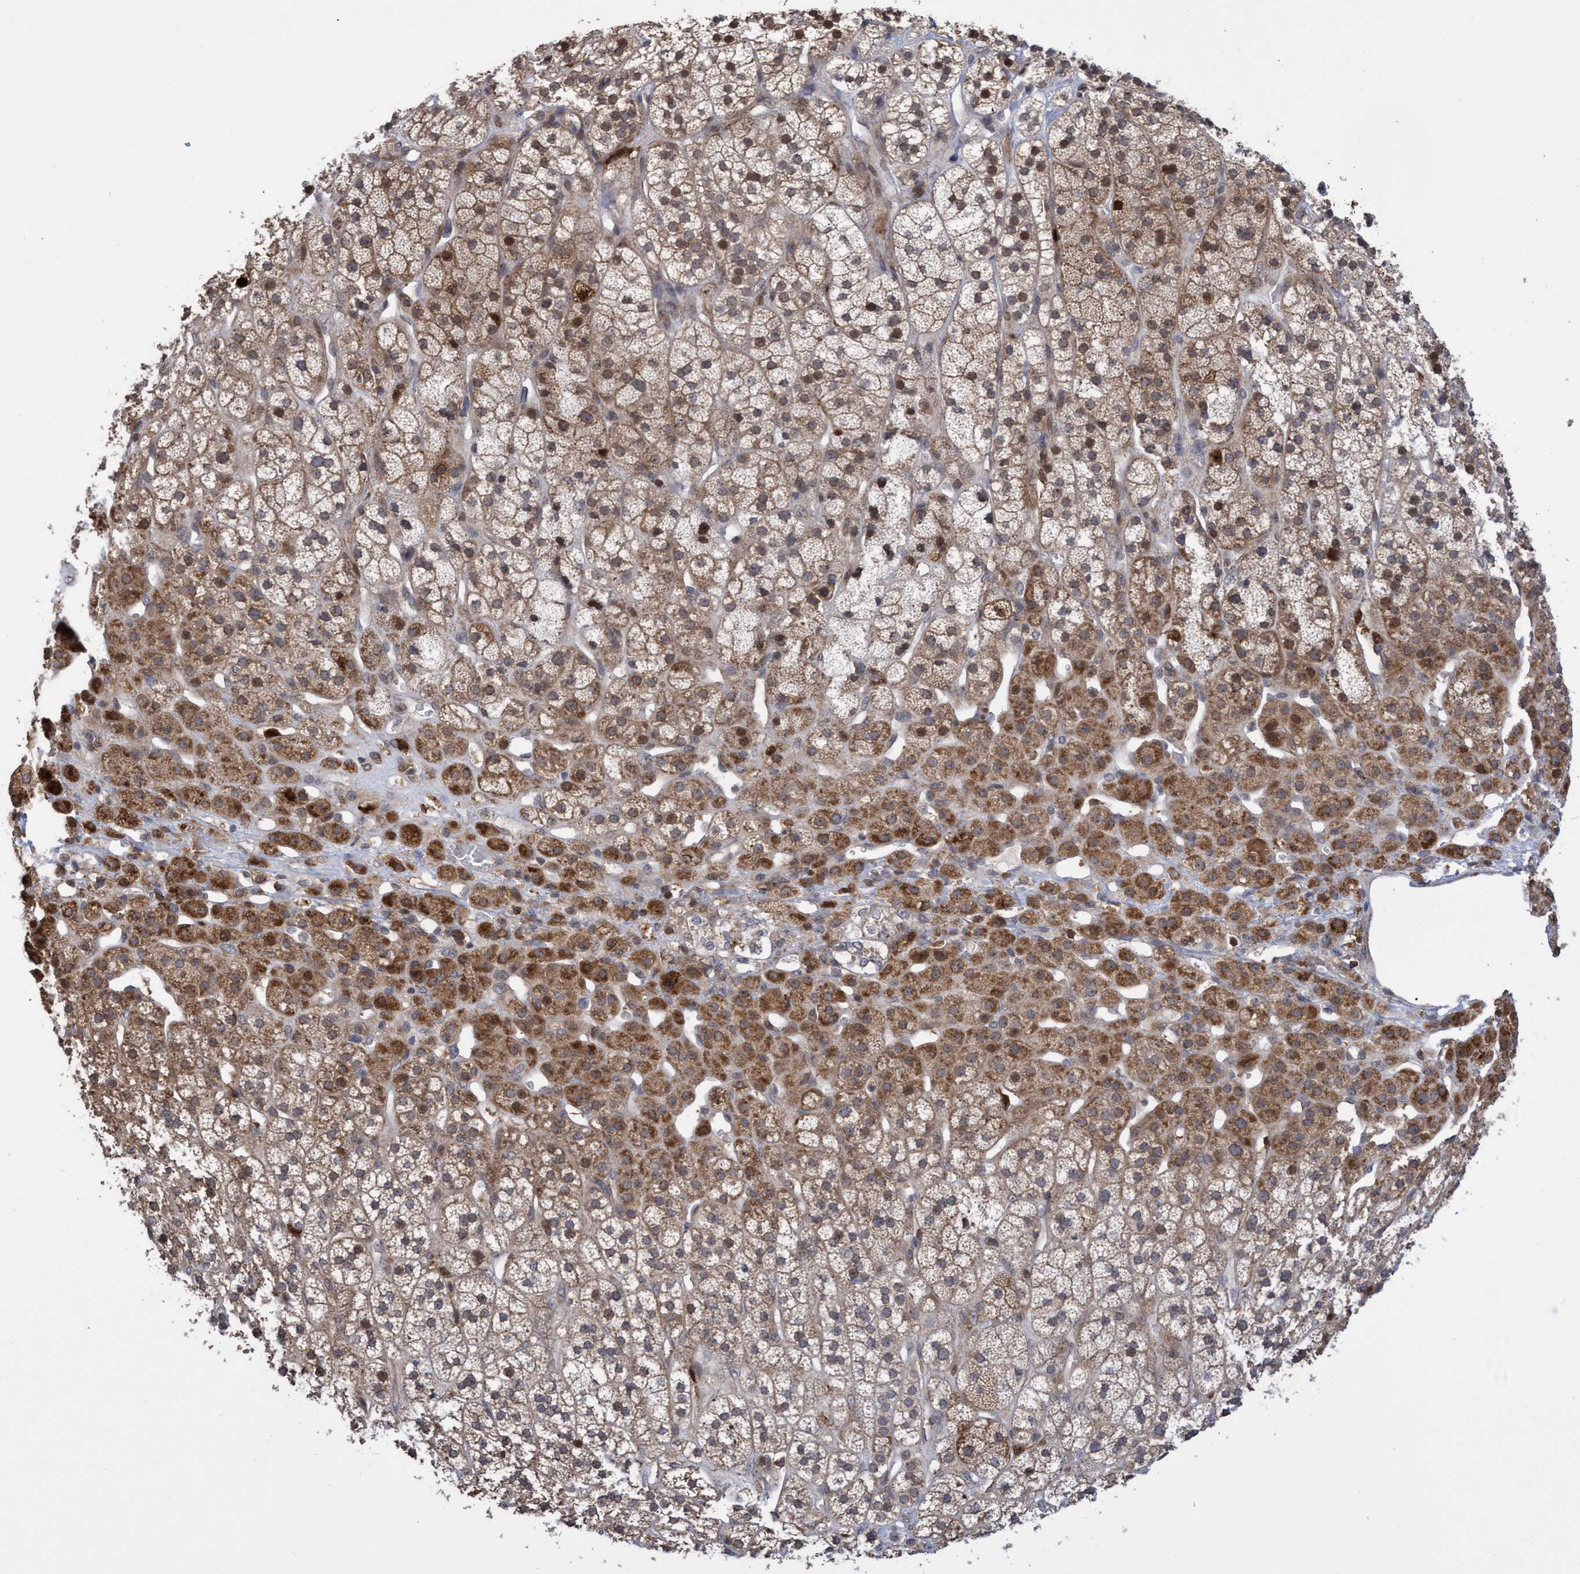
{"staining": {"intensity": "moderate", "quantity": ">75%", "location": "cytoplasmic/membranous,nuclear"}, "tissue": "adrenal gland", "cell_type": "Glandular cells", "image_type": "normal", "snomed": [{"axis": "morphology", "description": "Normal tissue, NOS"}, {"axis": "topography", "description": "Adrenal gland"}], "caption": "The micrograph displays a brown stain indicating the presence of a protein in the cytoplasmic/membranous,nuclear of glandular cells in adrenal gland.", "gene": "SLBP", "patient": {"sex": "male", "age": 56}}